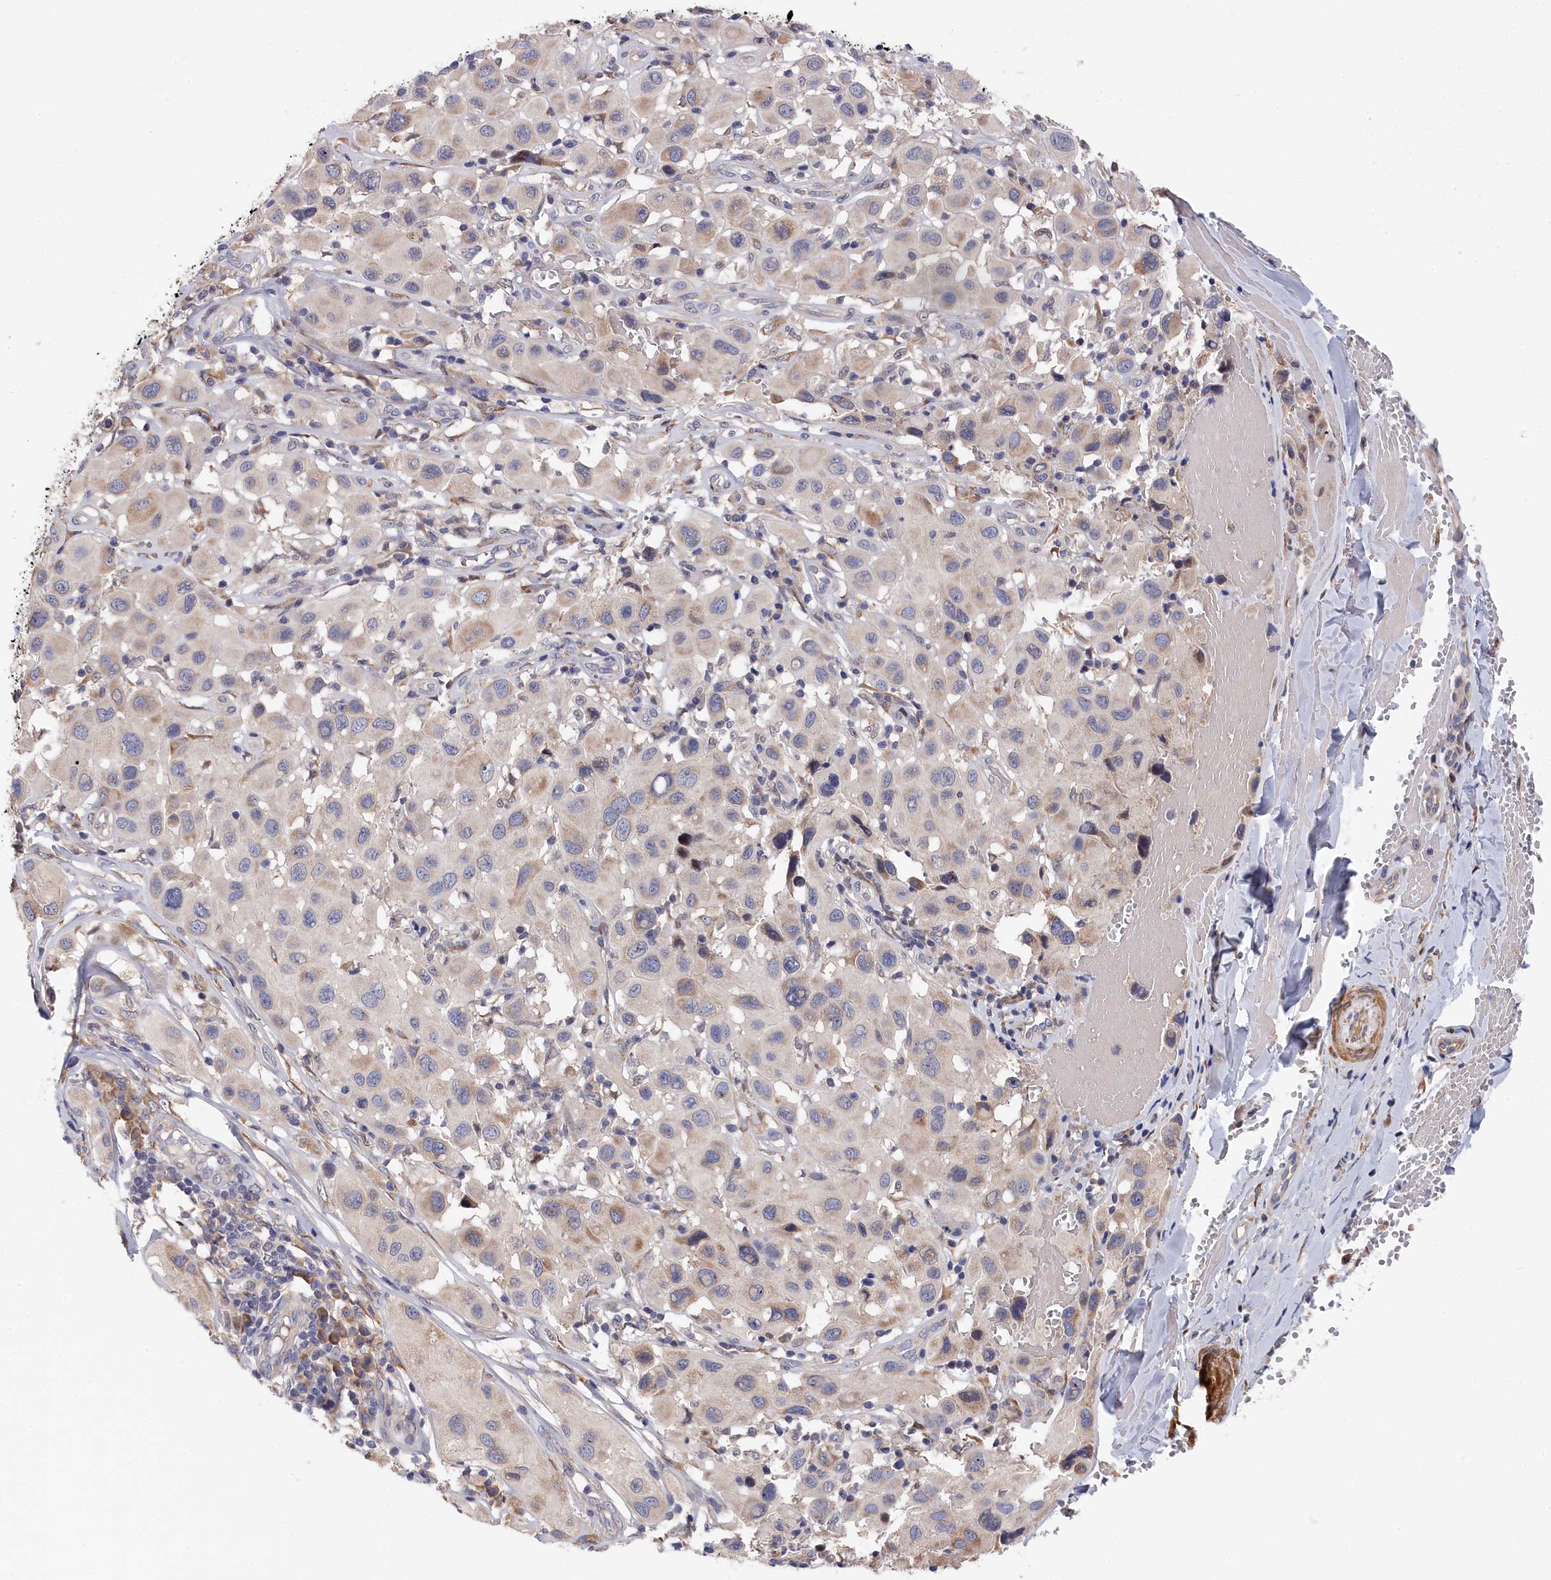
{"staining": {"intensity": "negative", "quantity": "none", "location": "none"}, "tissue": "melanoma", "cell_type": "Tumor cells", "image_type": "cancer", "snomed": [{"axis": "morphology", "description": "Malignant melanoma, Metastatic site"}, {"axis": "topography", "description": "Skin"}], "caption": "The IHC image has no significant expression in tumor cells of melanoma tissue.", "gene": "CYB5D2", "patient": {"sex": "male", "age": 41}}